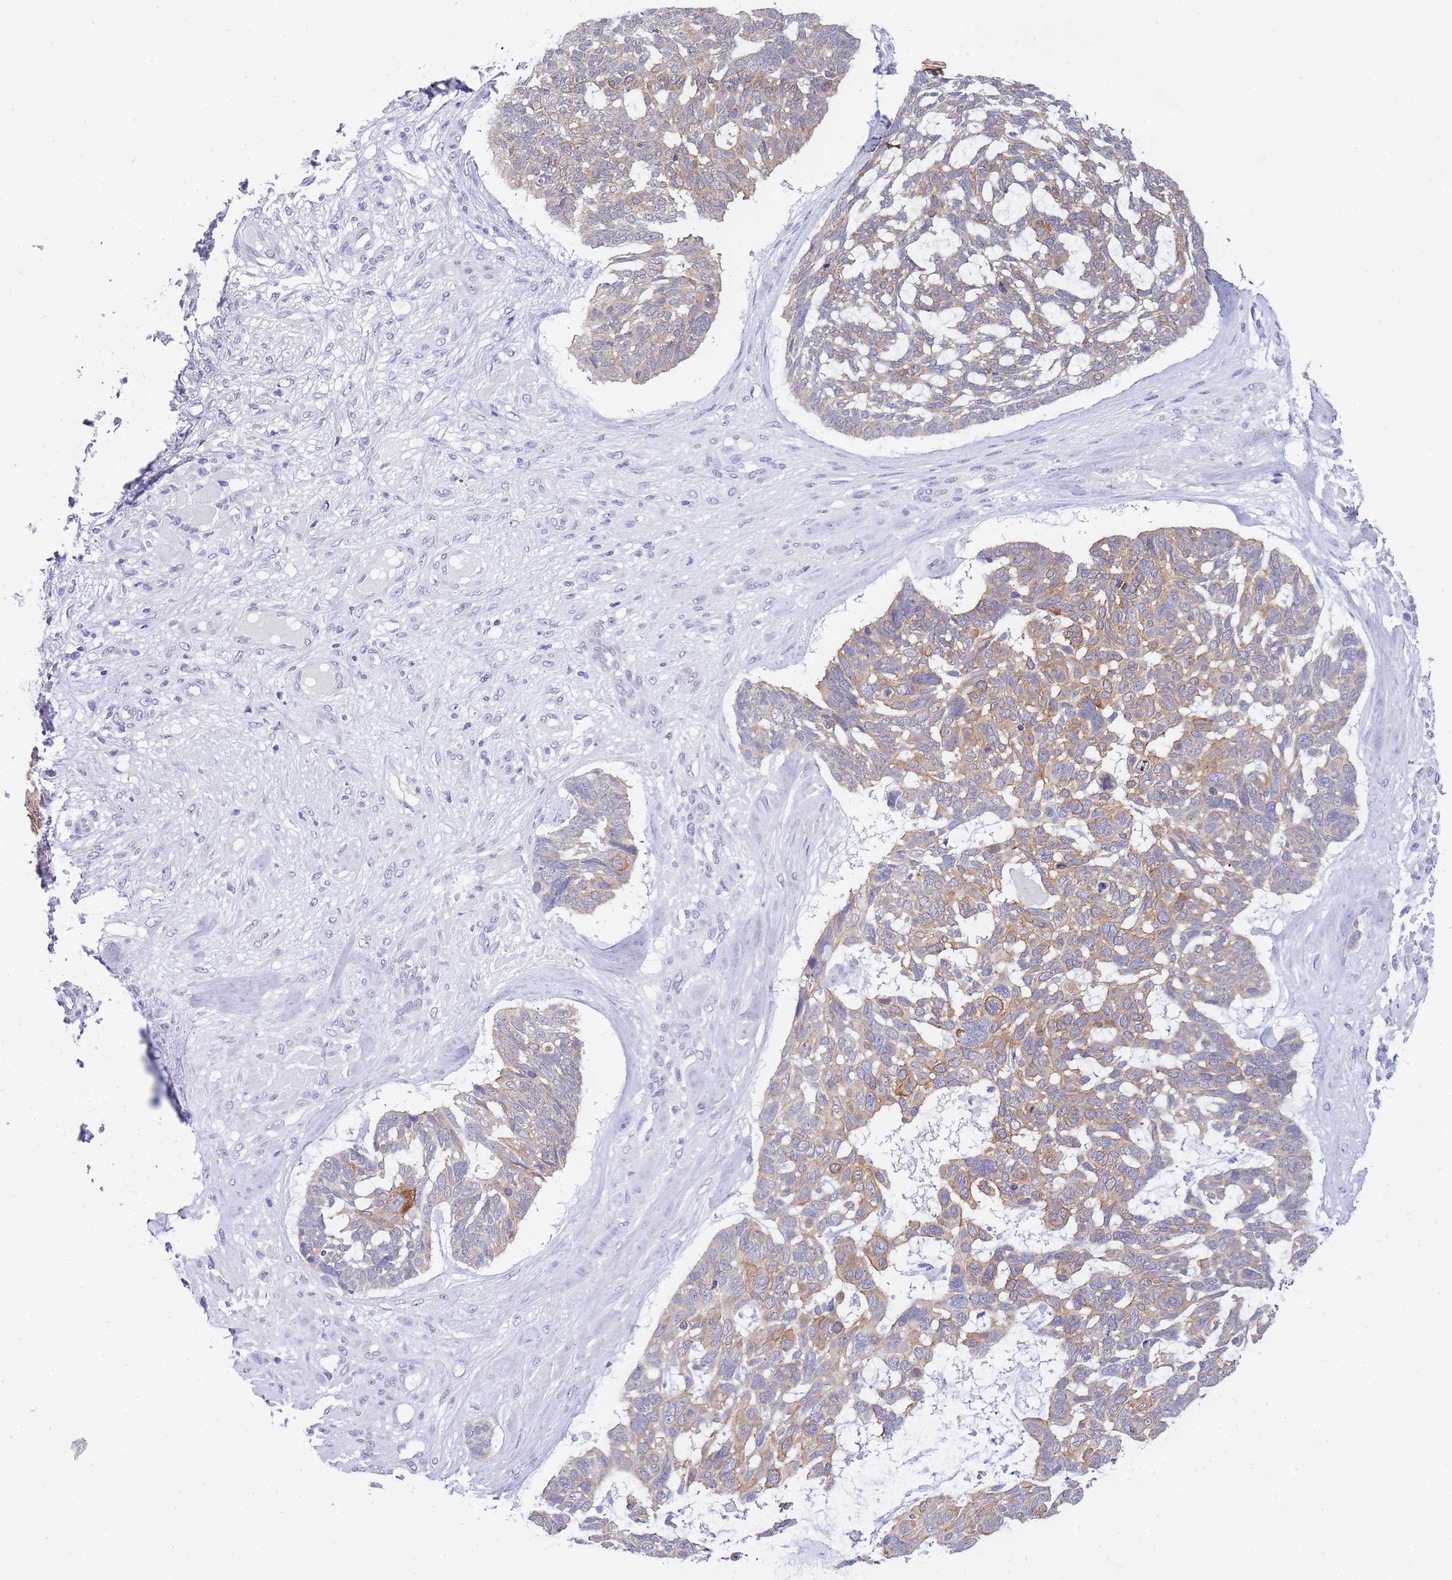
{"staining": {"intensity": "moderate", "quantity": "25%-75%", "location": "cytoplasmic/membranous"}, "tissue": "skin cancer", "cell_type": "Tumor cells", "image_type": "cancer", "snomed": [{"axis": "morphology", "description": "Basal cell carcinoma"}, {"axis": "topography", "description": "Skin"}], "caption": "Immunohistochemical staining of skin cancer (basal cell carcinoma) displays medium levels of moderate cytoplasmic/membranous protein expression in approximately 25%-75% of tumor cells. (DAB (3,3'-diaminobenzidine) IHC, brown staining for protein, blue staining for nuclei).", "gene": "FRAT2", "patient": {"sex": "male", "age": 88}}